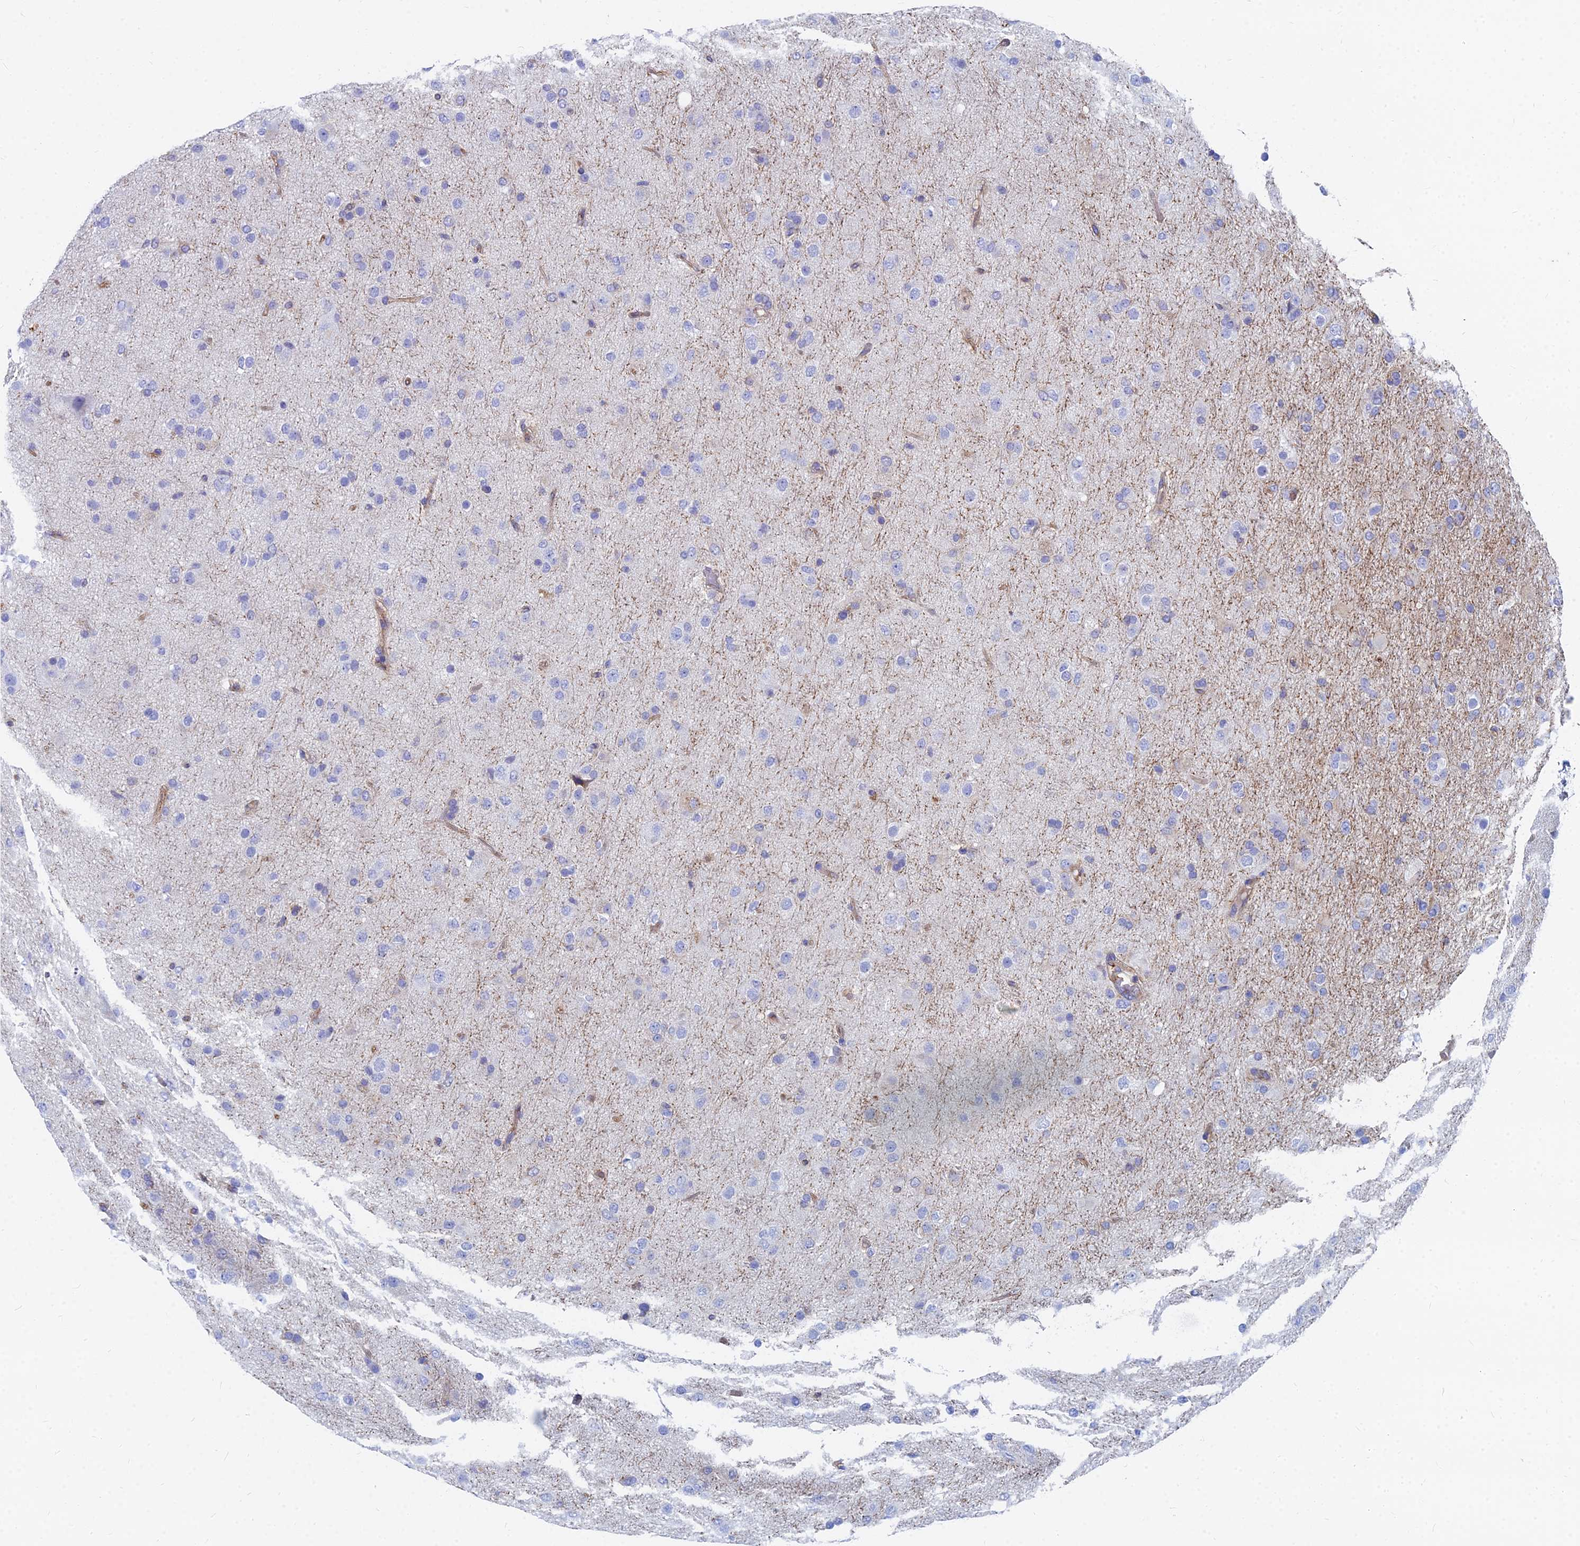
{"staining": {"intensity": "negative", "quantity": "none", "location": "none"}, "tissue": "glioma", "cell_type": "Tumor cells", "image_type": "cancer", "snomed": [{"axis": "morphology", "description": "Glioma, malignant, Low grade"}, {"axis": "topography", "description": "Brain"}], "caption": "Tumor cells are negative for brown protein staining in low-grade glioma (malignant).", "gene": "GPR42", "patient": {"sex": "male", "age": 65}}